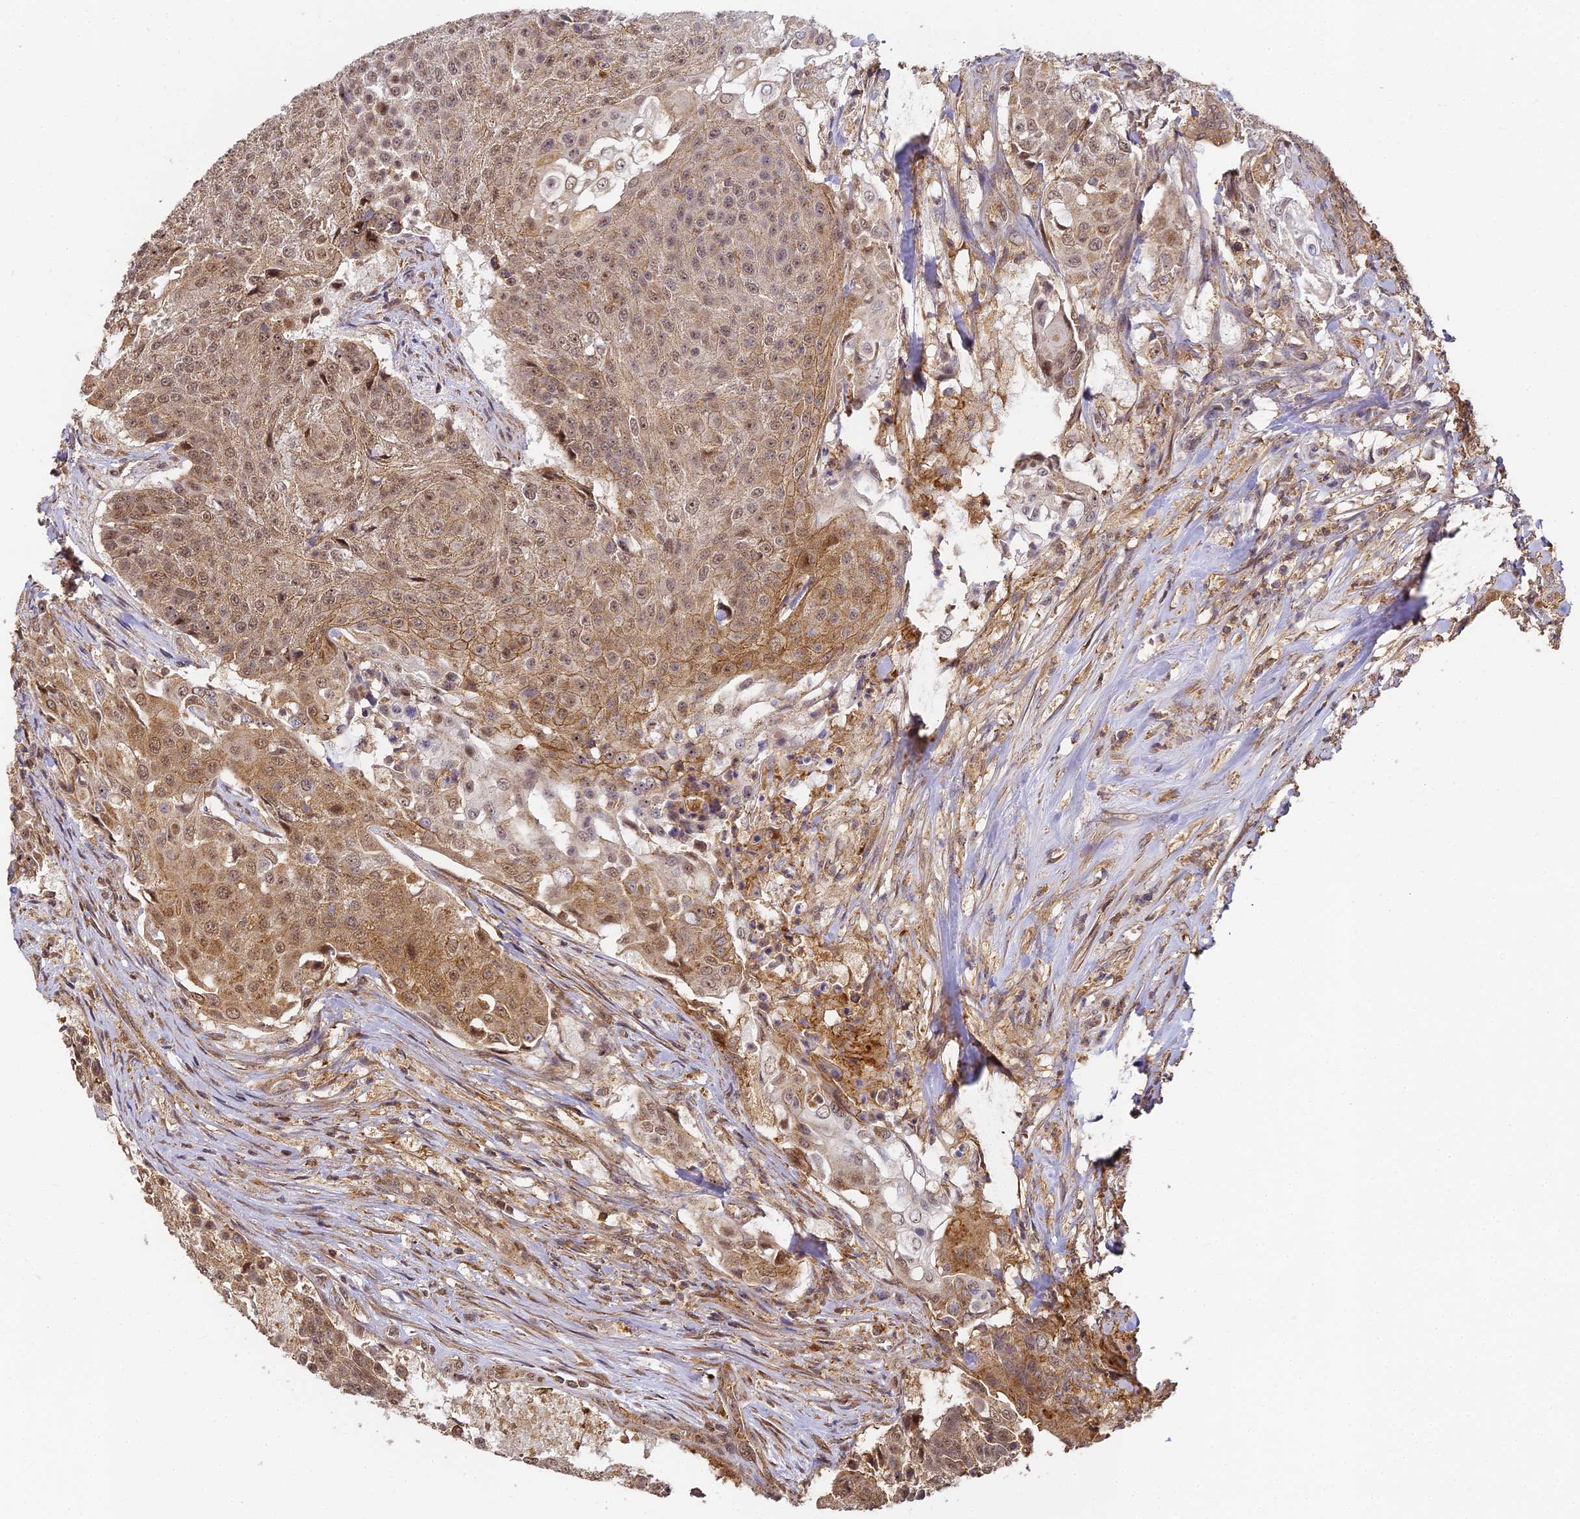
{"staining": {"intensity": "moderate", "quantity": ">75%", "location": "cytoplasmic/membranous,nuclear"}, "tissue": "urothelial cancer", "cell_type": "Tumor cells", "image_type": "cancer", "snomed": [{"axis": "morphology", "description": "Urothelial carcinoma, High grade"}, {"axis": "topography", "description": "Urinary bladder"}], "caption": "Urothelial cancer stained with DAB immunohistochemistry (IHC) displays medium levels of moderate cytoplasmic/membranous and nuclear positivity in about >75% of tumor cells.", "gene": "ZNF443", "patient": {"sex": "female", "age": 63}}